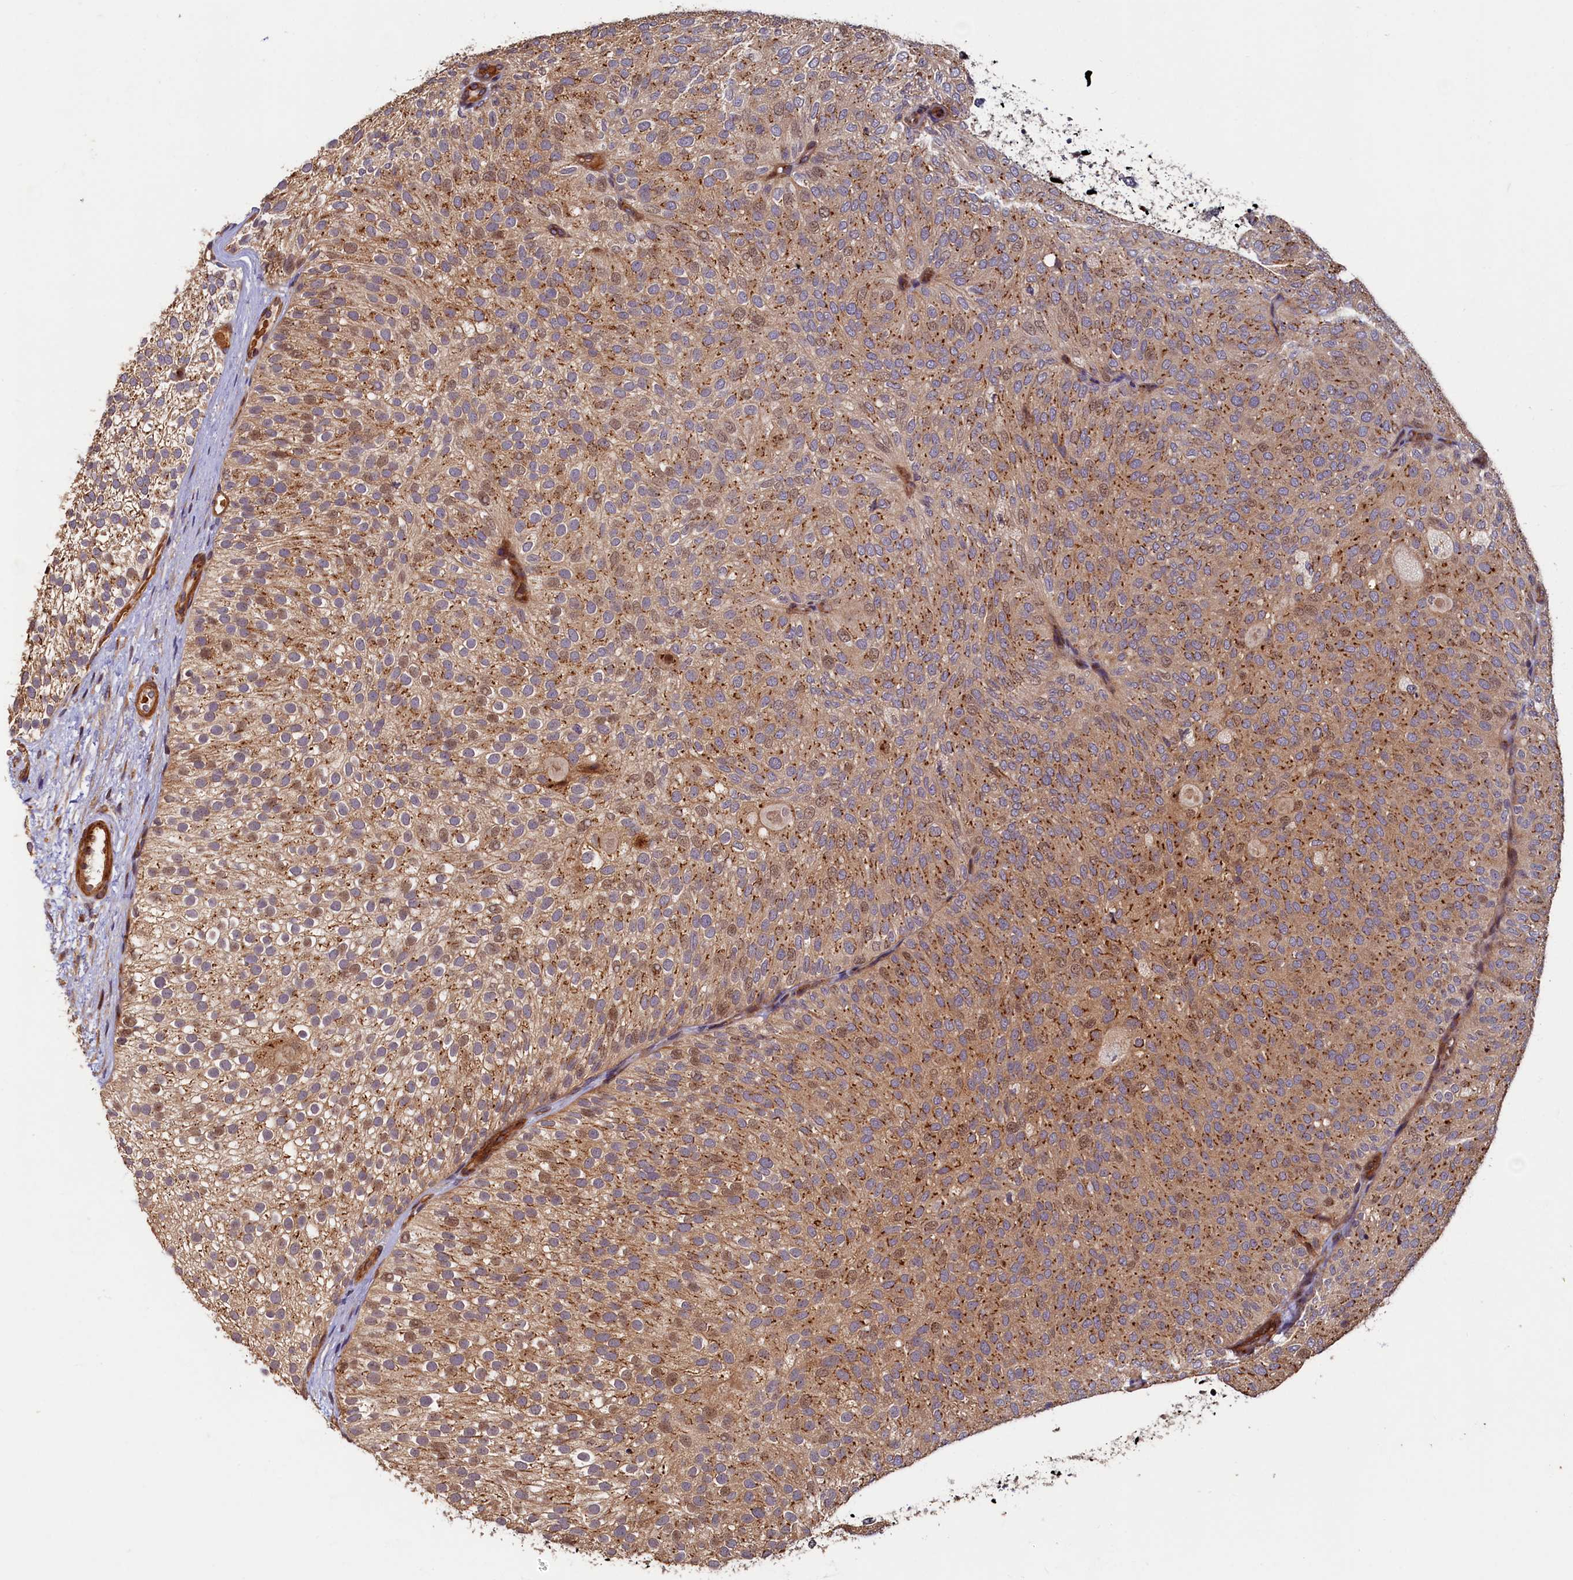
{"staining": {"intensity": "moderate", "quantity": ">75%", "location": "cytoplasmic/membranous"}, "tissue": "urothelial cancer", "cell_type": "Tumor cells", "image_type": "cancer", "snomed": [{"axis": "morphology", "description": "Urothelial carcinoma, Low grade"}, {"axis": "topography", "description": "Urinary bladder"}], "caption": "DAB (3,3'-diaminobenzidine) immunohistochemical staining of low-grade urothelial carcinoma reveals moderate cytoplasmic/membranous protein staining in about >75% of tumor cells. (Stains: DAB in brown, nuclei in blue, Microscopy: brightfield microscopy at high magnification).", "gene": "TMEM181", "patient": {"sex": "male", "age": 78}}